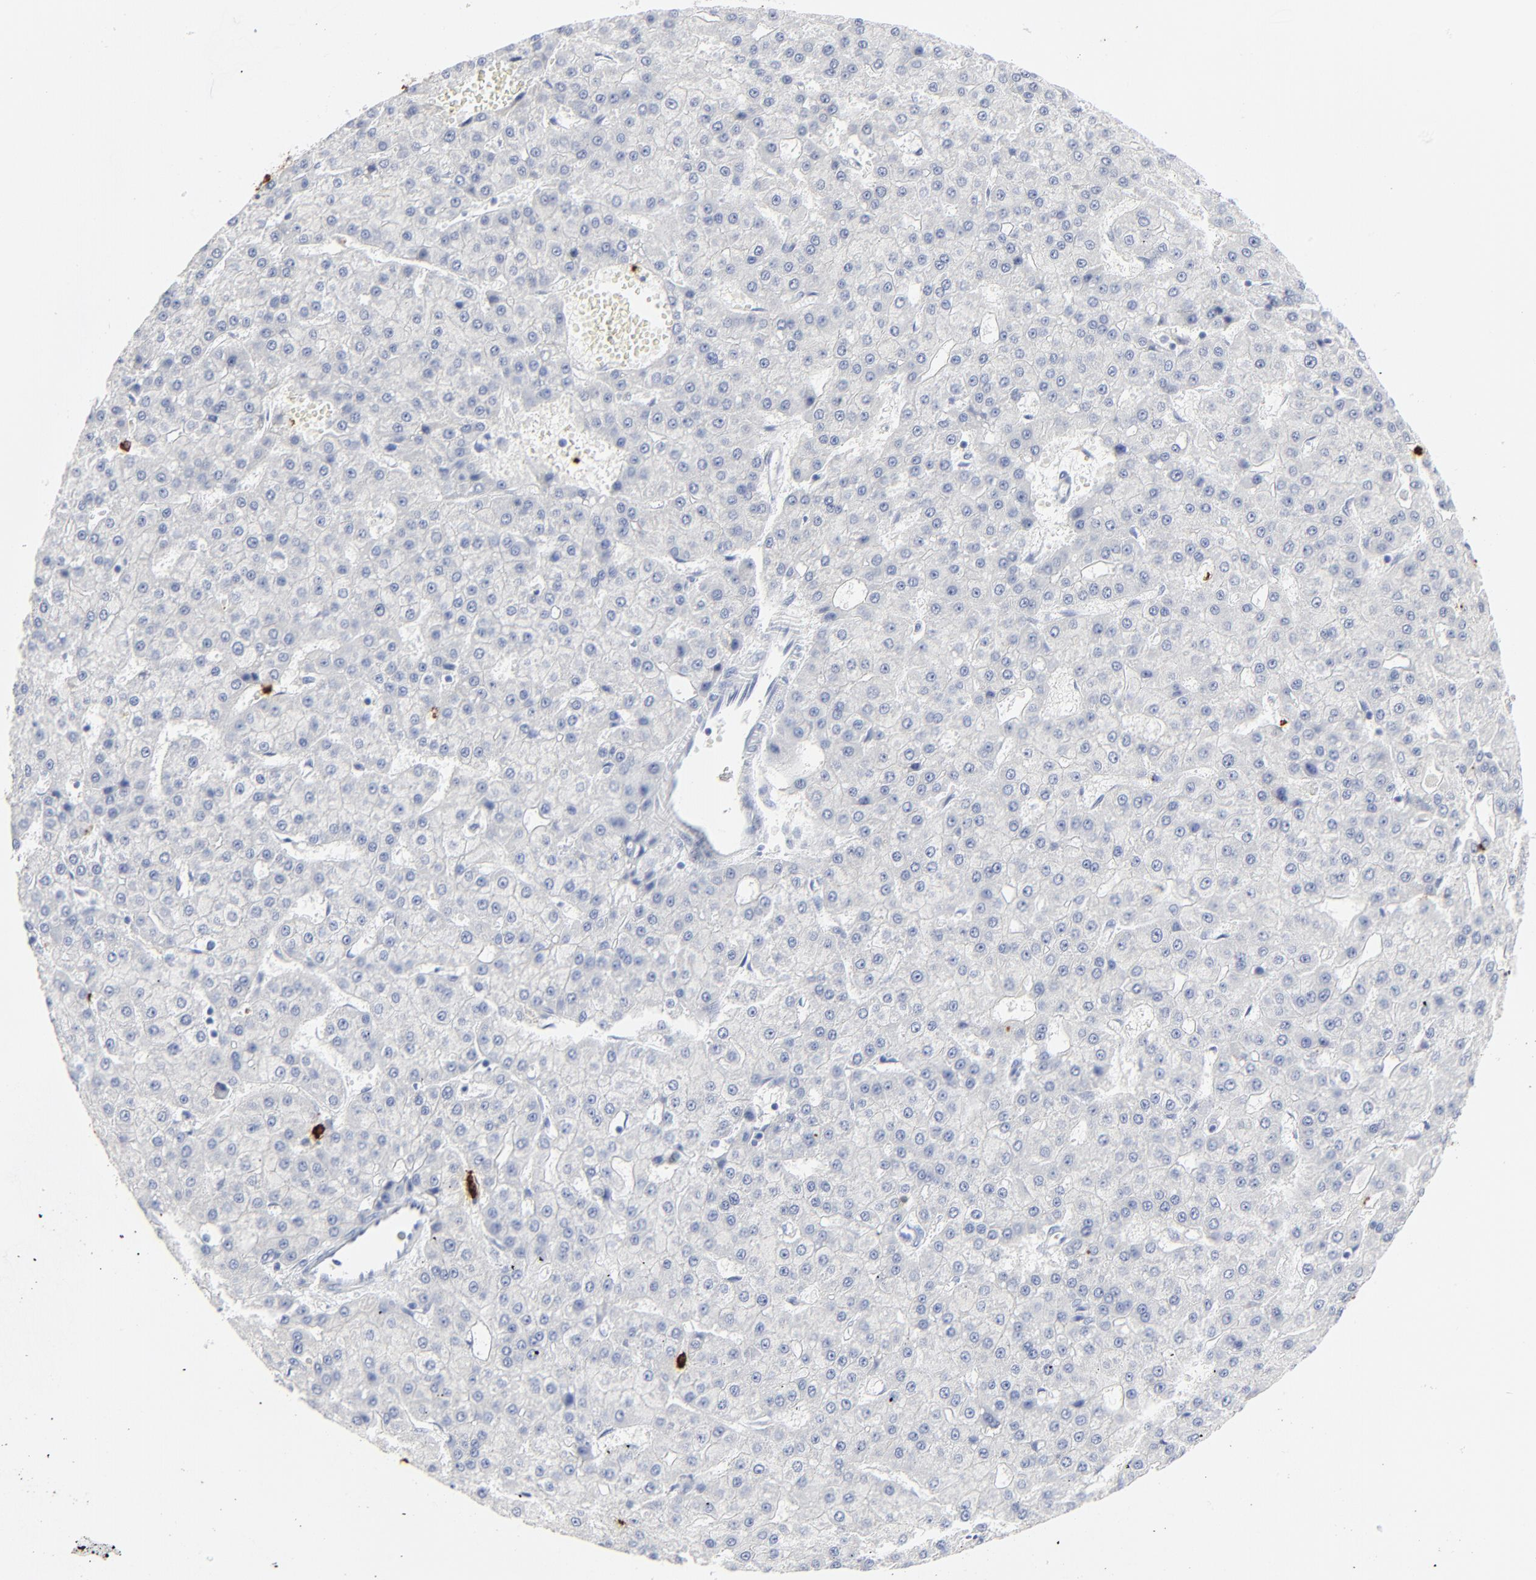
{"staining": {"intensity": "negative", "quantity": "none", "location": "none"}, "tissue": "liver cancer", "cell_type": "Tumor cells", "image_type": "cancer", "snomed": [{"axis": "morphology", "description": "Carcinoma, Hepatocellular, NOS"}, {"axis": "topography", "description": "Liver"}], "caption": "Protein analysis of liver cancer shows no significant staining in tumor cells.", "gene": "LCN2", "patient": {"sex": "male", "age": 47}}